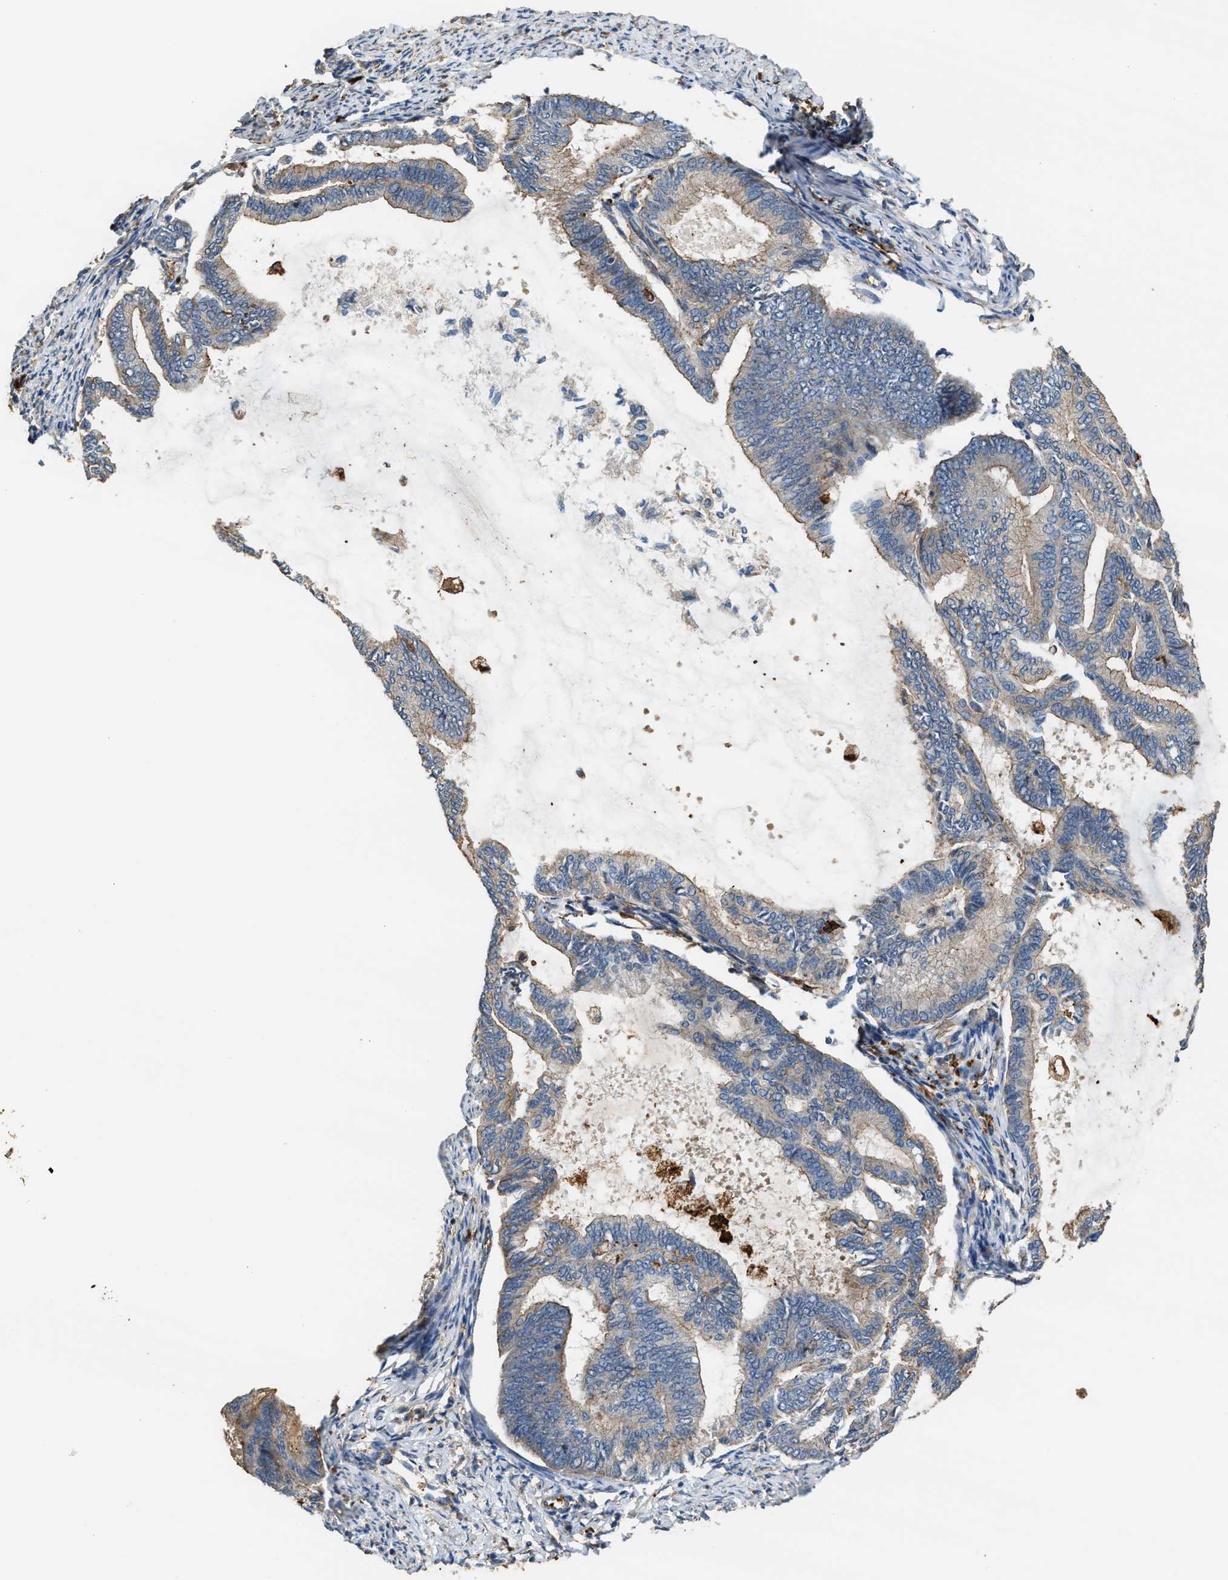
{"staining": {"intensity": "weak", "quantity": "25%-75%", "location": "cytoplasmic/membranous"}, "tissue": "endometrial cancer", "cell_type": "Tumor cells", "image_type": "cancer", "snomed": [{"axis": "morphology", "description": "Adenocarcinoma, NOS"}, {"axis": "topography", "description": "Endometrium"}], "caption": "Protein positivity by IHC reveals weak cytoplasmic/membranous staining in approximately 25%-75% of tumor cells in endometrial adenocarcinoma.", "gene": "ATIC", "patient": {"sex": "female", "age": 86}}